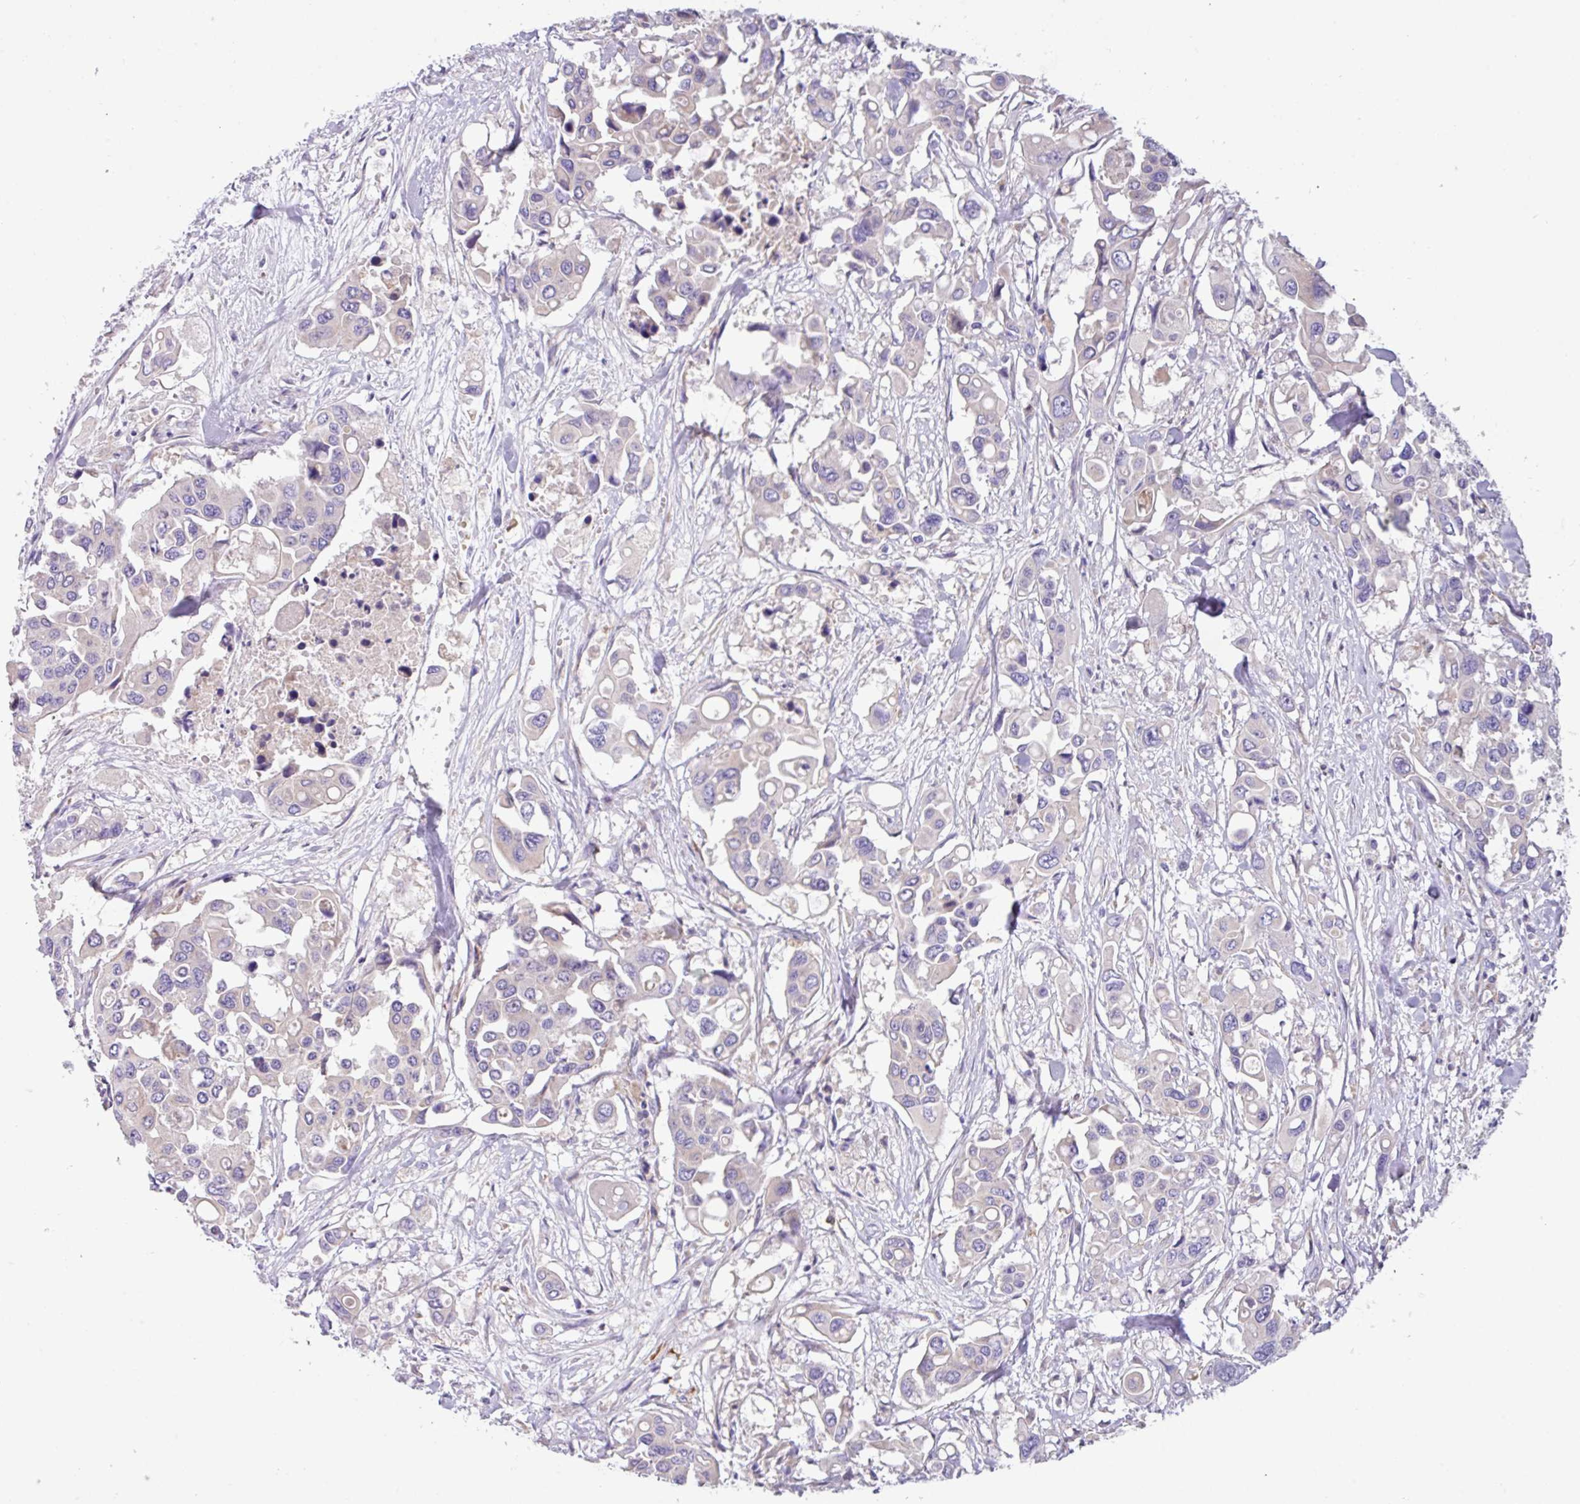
{"staining": {"intensity": "negative", "quantity": "none", "location": "none"}, "tissue": "colorectal cancer", "cell_type": "Tumor cells", "image_type": "cancer", "snomed": [{"axis": "morphology", "description": "Adenocarcinoma, NOS"}, {"axis": "topography", "description": "Colon"}], "caption": "The micrograph reveals no significant expression in tumor cells of colorectal cancer (adenocarcinoma). Brightfield microscopy of immunohistochemistry stained with DAB (3,3'-diaminobenzidine) (brown) and hematoxylin (blue), captured at high magnification.", "gene": "MRM2", "patient": {"sex": "male", "age": 77}}